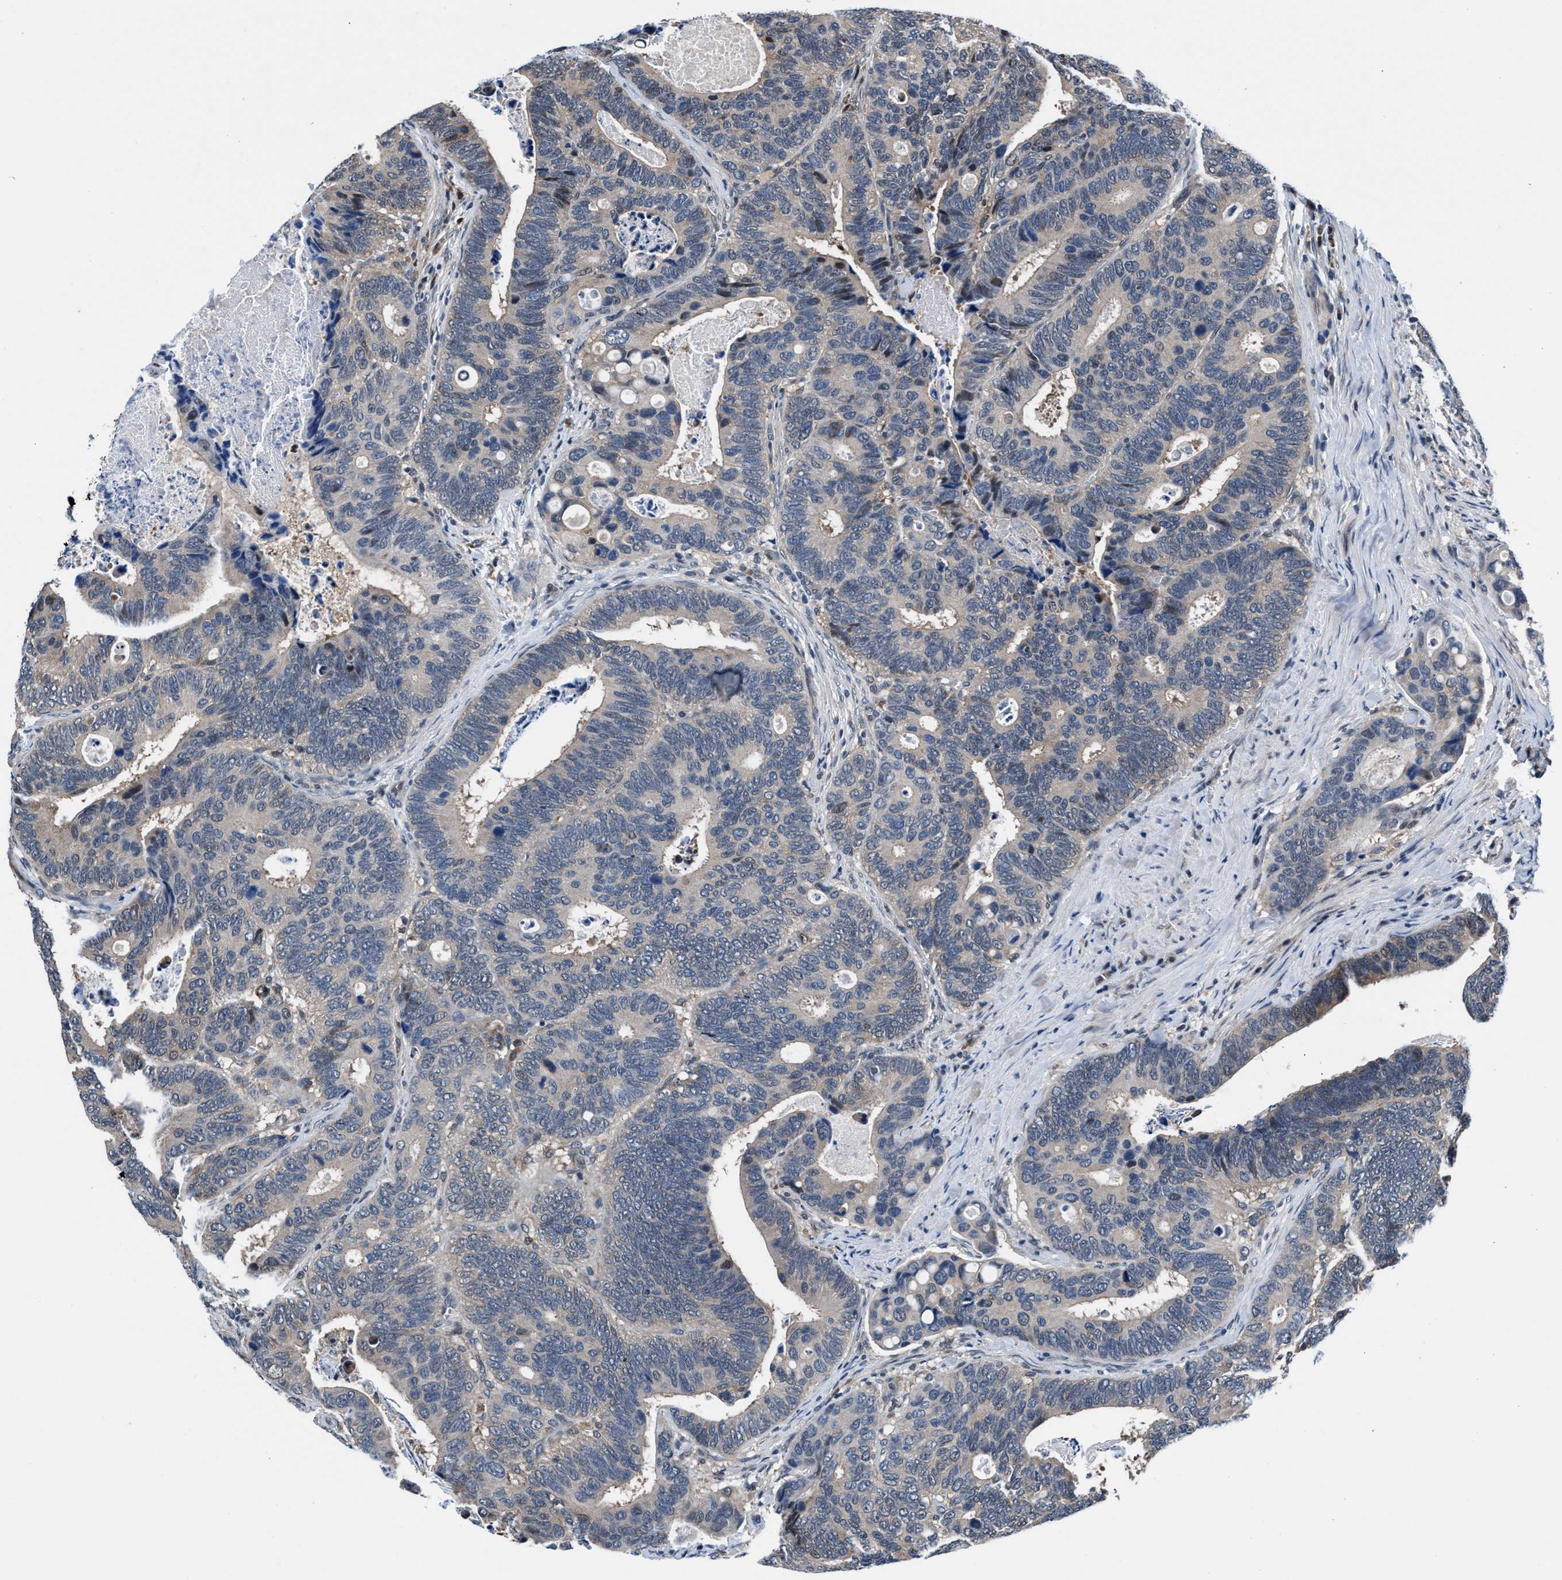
{"staining": {"intensity": "negative", "quantity": "none", "location": "none"}, "tissue": "colorectal cancer", "cell_type": "Tumor cells", "image_type": "cancer", "snomed": [{"axis": "morphology", "description": "Inflammation, NOS"}, {"axis": "morphology", "description": "Adenocarcinoma, NOS"}, {"axis": "topography", "description": "Colon"}], "caption": "Immunohistochemical staining of colorectal adenocarcinoma exhibits no significant staining in tumor cells.", "gene": "PRPSAP2", "patient": {"sex": "male", "age": 72}}